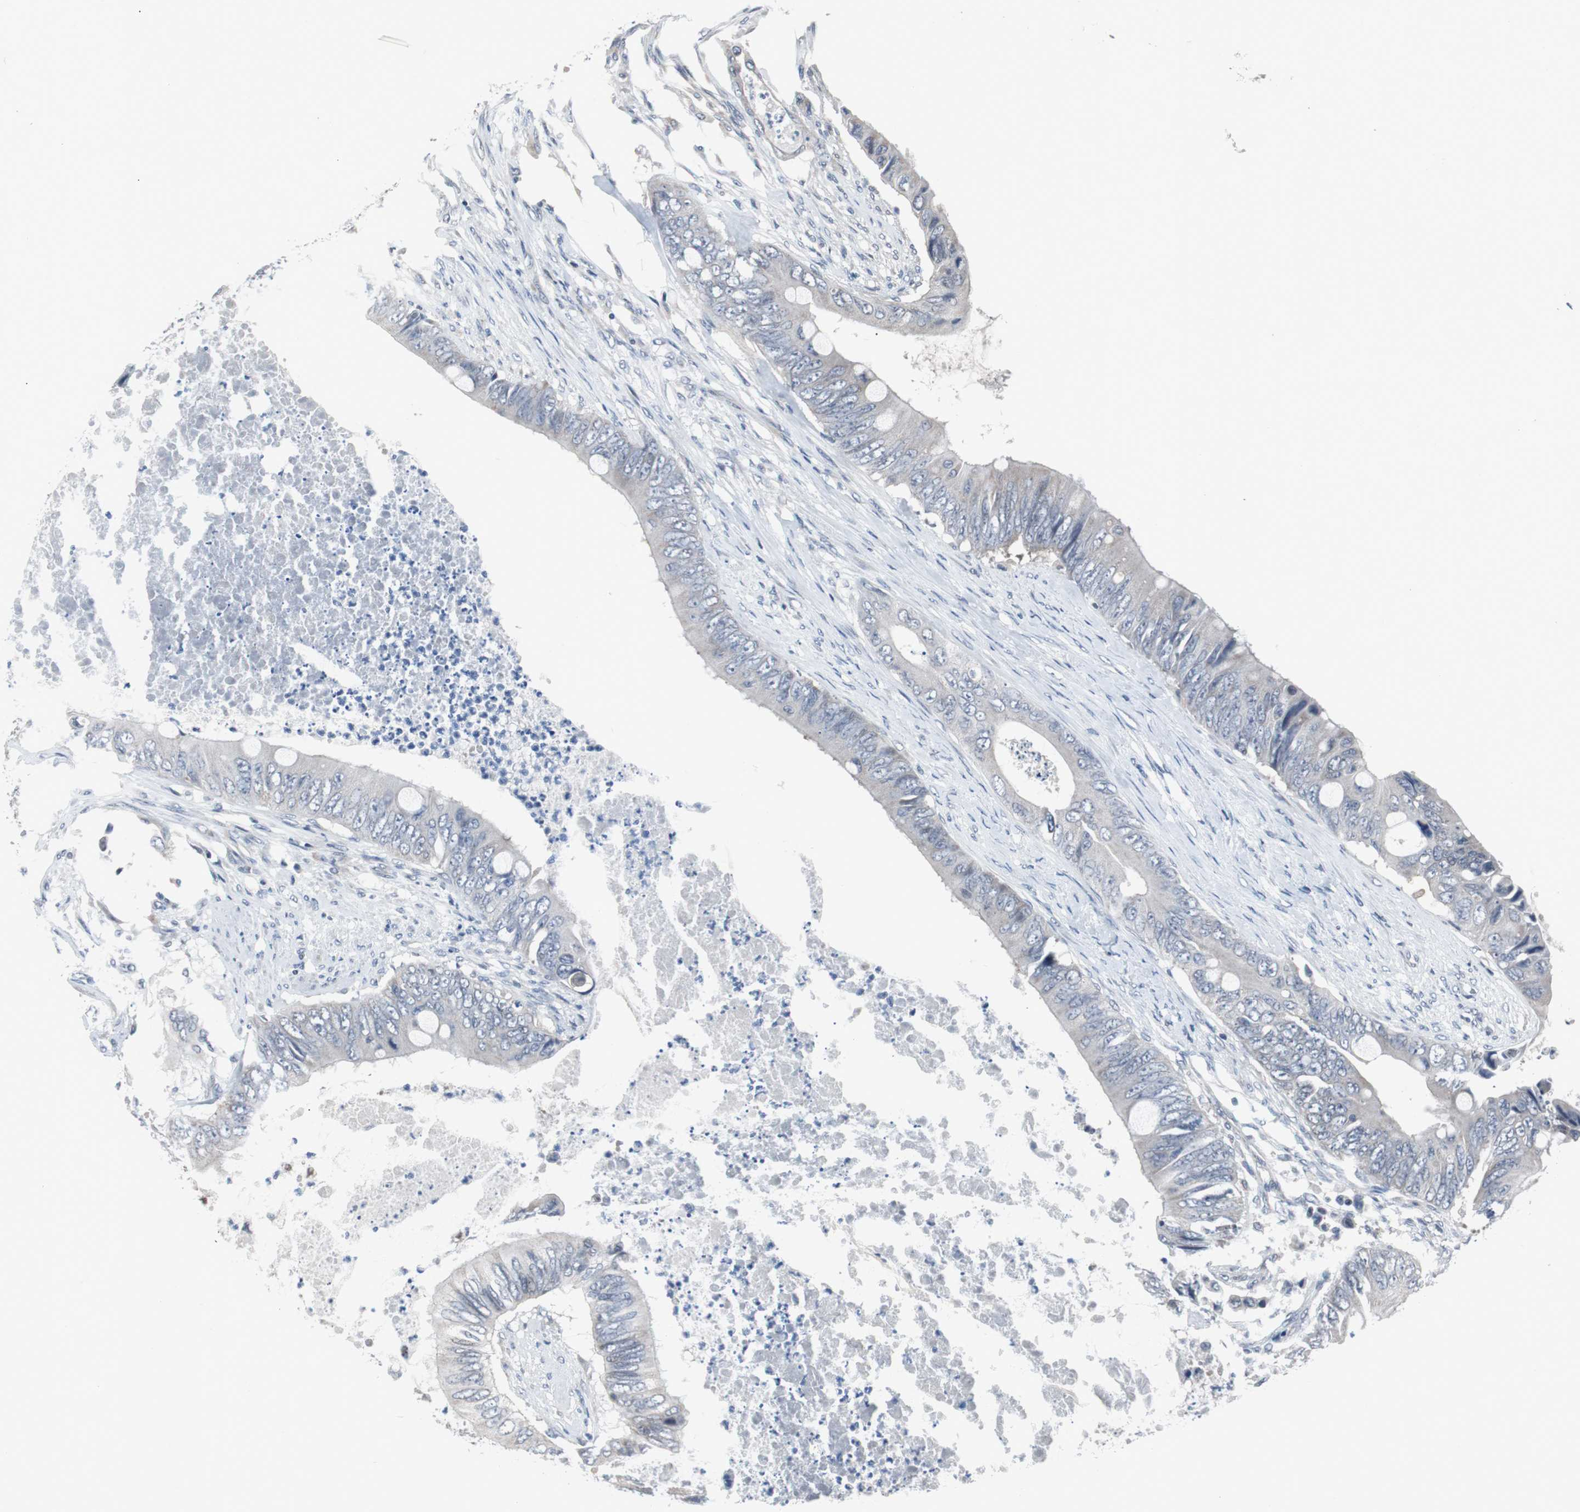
{"staining": {"intensity": "negative", "quantity": "none", "location": "none"}, "tissue": "colorectal cancer", "cell_type": "Tumor cells", "image_type": "cancer", "snomed": [{"axis": "morphology", "description": "Adenocarcinoma, NOS"}, {"axis": "topography", "description": "Rectum"}], "caption": "Colorectal cancer (adenocarcinoma) was stained to show a protein in brown. There is no significant staining in tumor cells.", "gene": "TP63", "patient": {"sex": "female", "age": 77}}